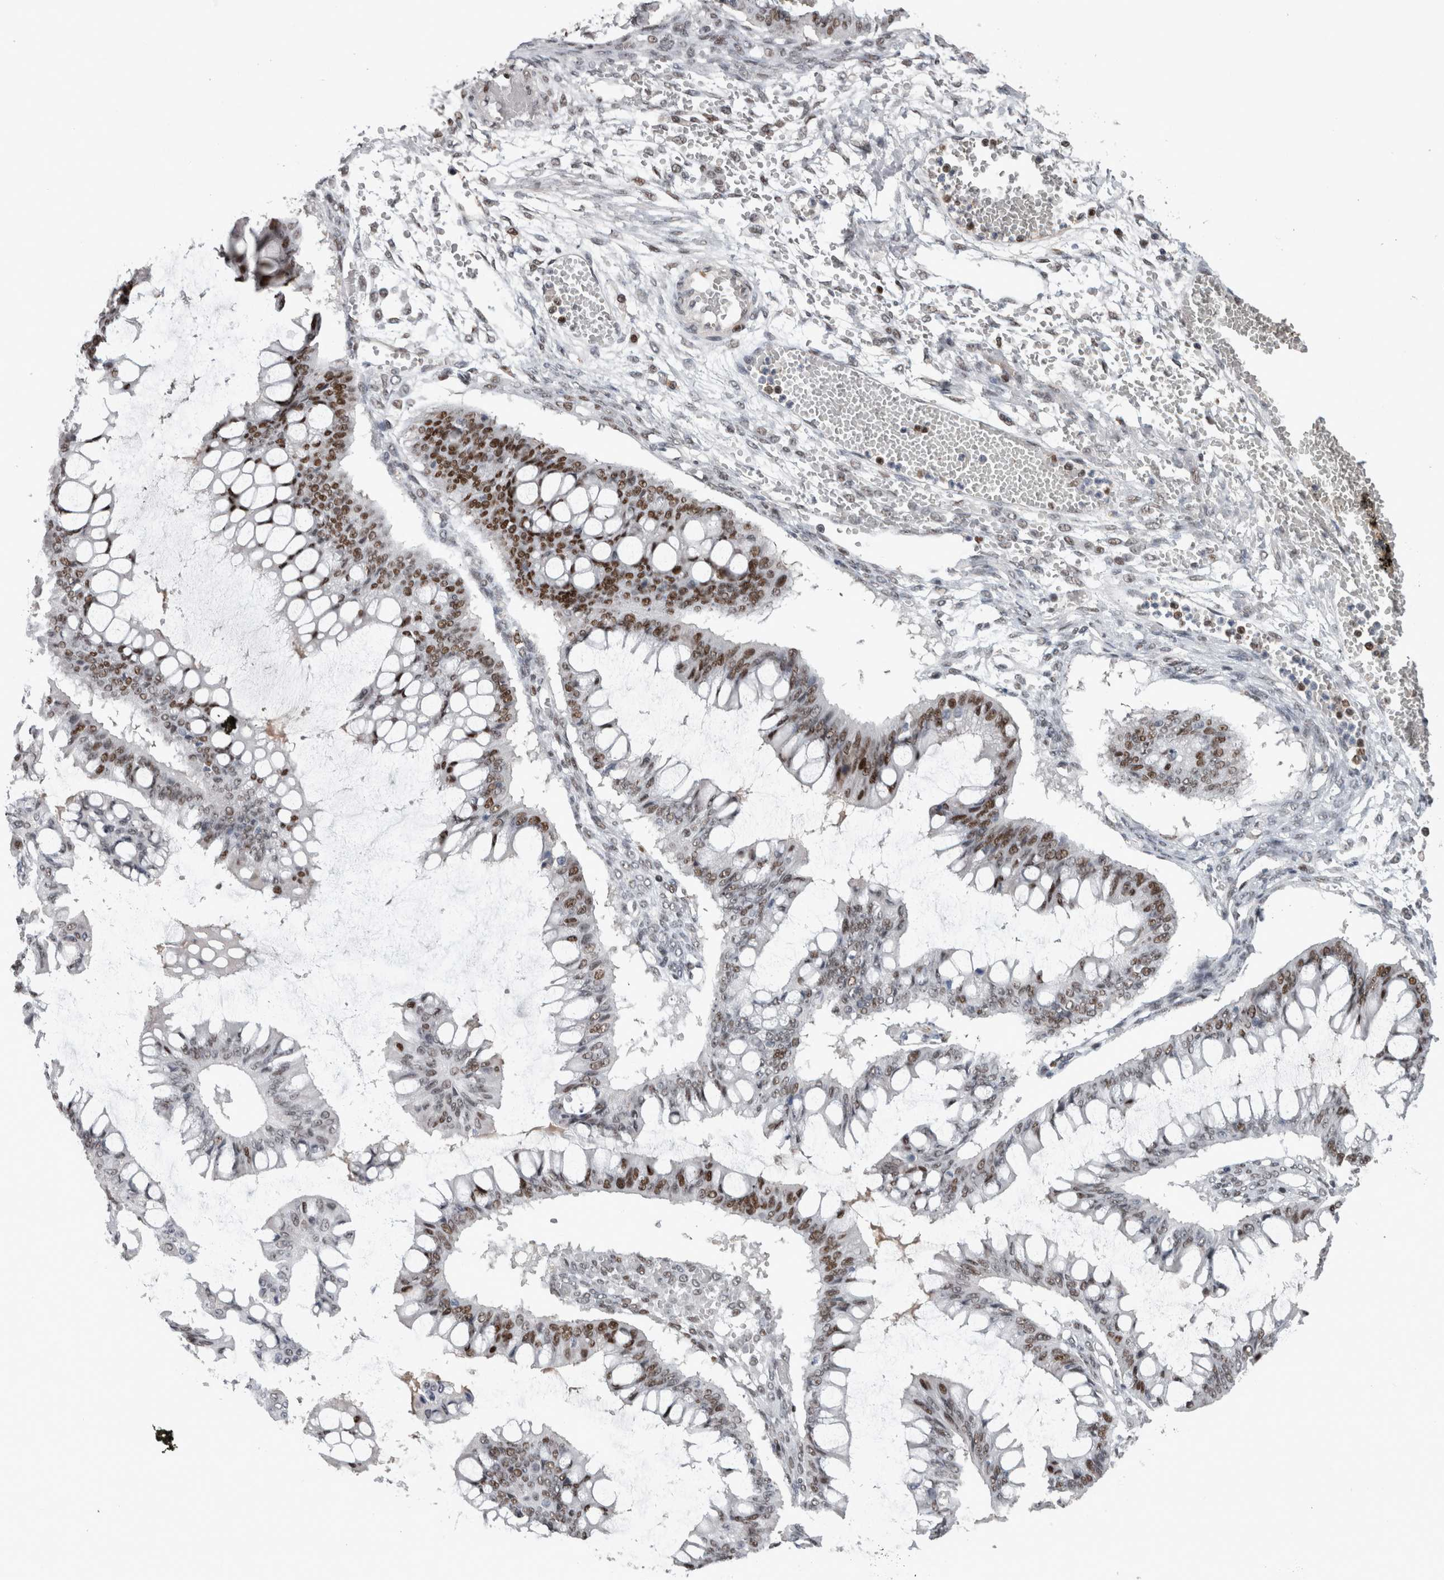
{"staining": {"intensity": "moderate", "quantity": ">75%", "location": "nuclear"}, "tissue": "ovarian cancer", "cell_type": "Tumor cells", "image_type": "cancer", "snomed": [{"axis": "morphology", "description": "Cystadenocarcinoma, mucinous, NOS"}, {"axis": "topography", "description": "Ovary"}], "caption": "Human mucinous cystadenocarcinoma (ovarian) stained with a brown dye reveals moderate nuclear positive expression in about >75% of tumor cells.", "gene": "POLD2", "patient": {"sex": "female", "age": 73}}